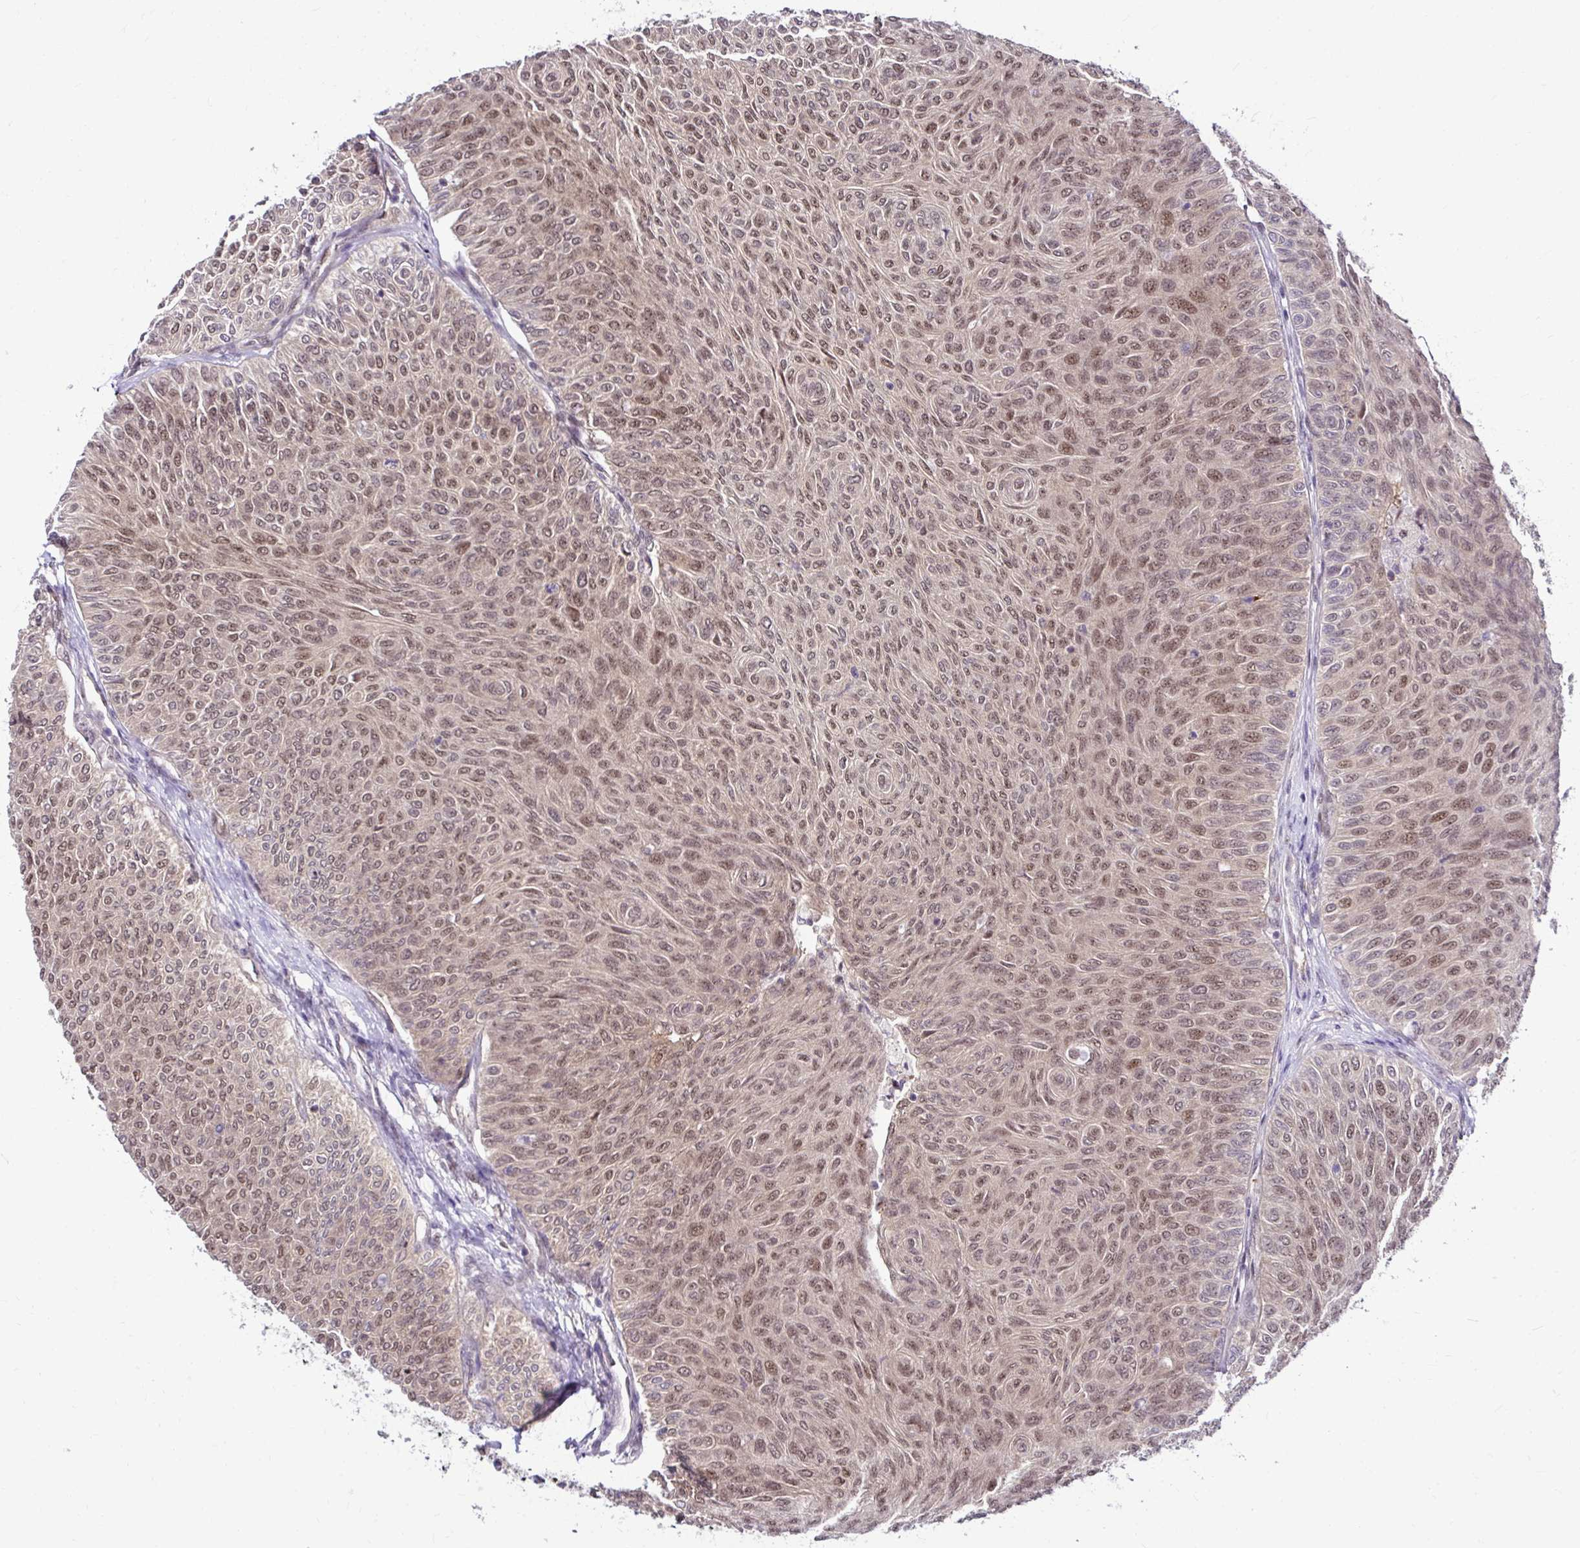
{"staining": {"intensity": "moderate", "quantity": ">75%", "location": "nuclear"}, "tissue": "urothelial cancer", "cell_type": "Tumor cells", "image_type": "cancer", "snomed": [{"axis": "morphology", "description": "Urothelial carcinoma, Low grade"}, {"axis": "topography", "description": "Urinary bladder"}], "caption": "Immunohistochemistry (IHC) photomicrograph of urothelial carcinoma (low-grade) stained for a protein (brown), which shows medium levels of moderate nuclear staining in about >75% of tumor cells.", "gene": "PSMD3", "patient": {"sex": "male", "age": 78}}